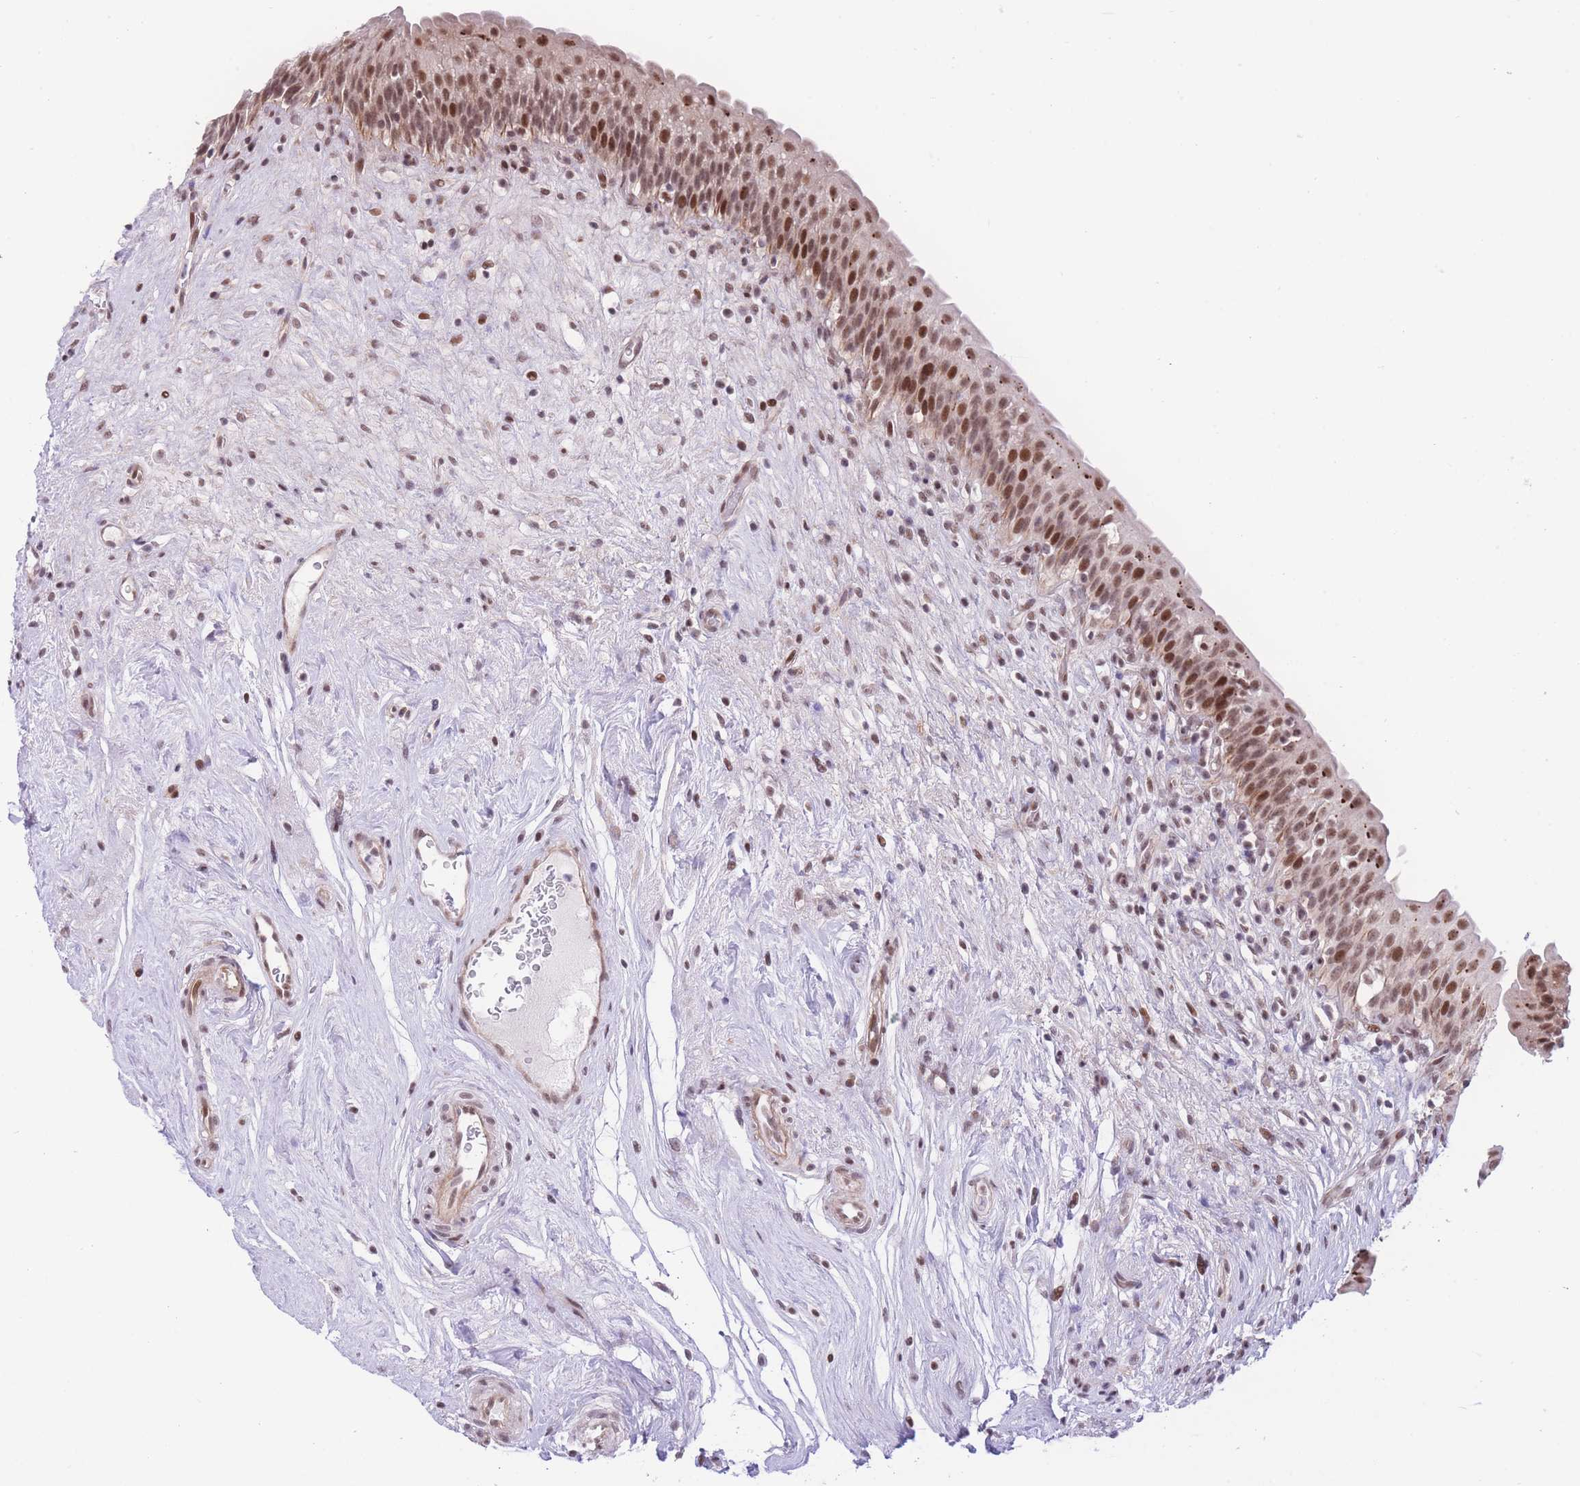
{"staining": {"intensity": "strong", "quantity": ">75%", "location": "nuclear"}, "tissue": "urinary bladder", "cell_type": "Urothelial cells", "image_type": "normal", "snomed": [{"axis": "morphology", "description": "Normal tissue, NOS"}, {"axis": "topography", "description": "Urinary bladder"}], "caption": "The micrograph demonstrates immunohistochemical staining of benign urinary bladder. There is strong nuclear positivity is present in approximately >75% of urothelial cells.", "gene": "PCIF1", "patient": {"sex": "male", "age": 83}}